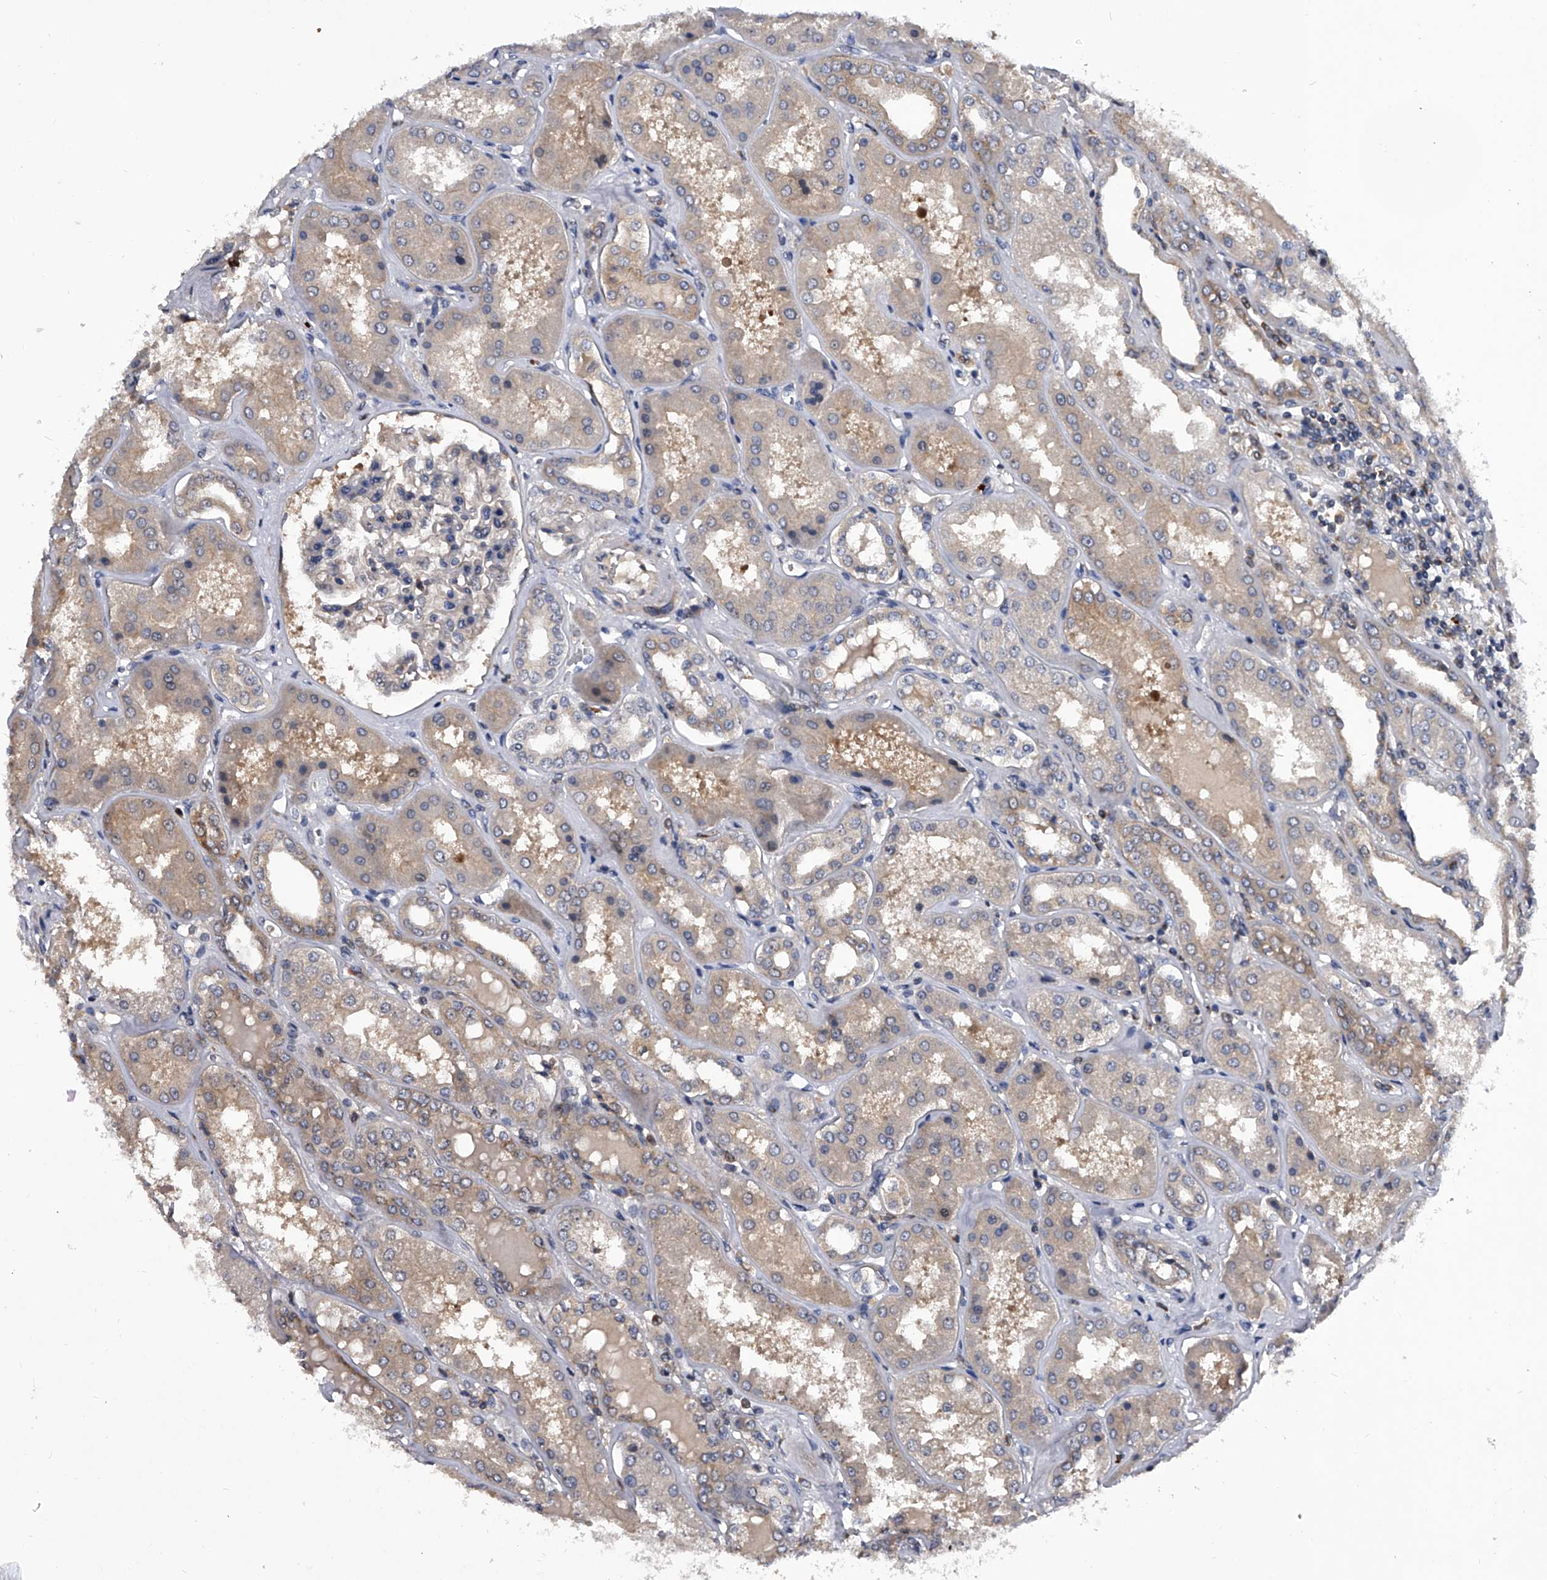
{"staining": {"intensity": "weak", "quantity": "<25%", "location": "cytoplasmic/membranous"}, "tissue": "kidney", "cell_type": "Cells in glomeruli", "image_type": "normal", "snomed": [{"axis": "morphology", "description": "Normal tissue, NOS"}, {"axis": "topography", "description": "Kidney"}], "caption": "High power microscopy image of an immunohistochemistry micrograph of benign kidney, revealing no significant positivity in cells in glomeruli. Nuclei are stained in blue.", "gene": "ZNF30", "patient": {"sex": "female", "age": 56}}